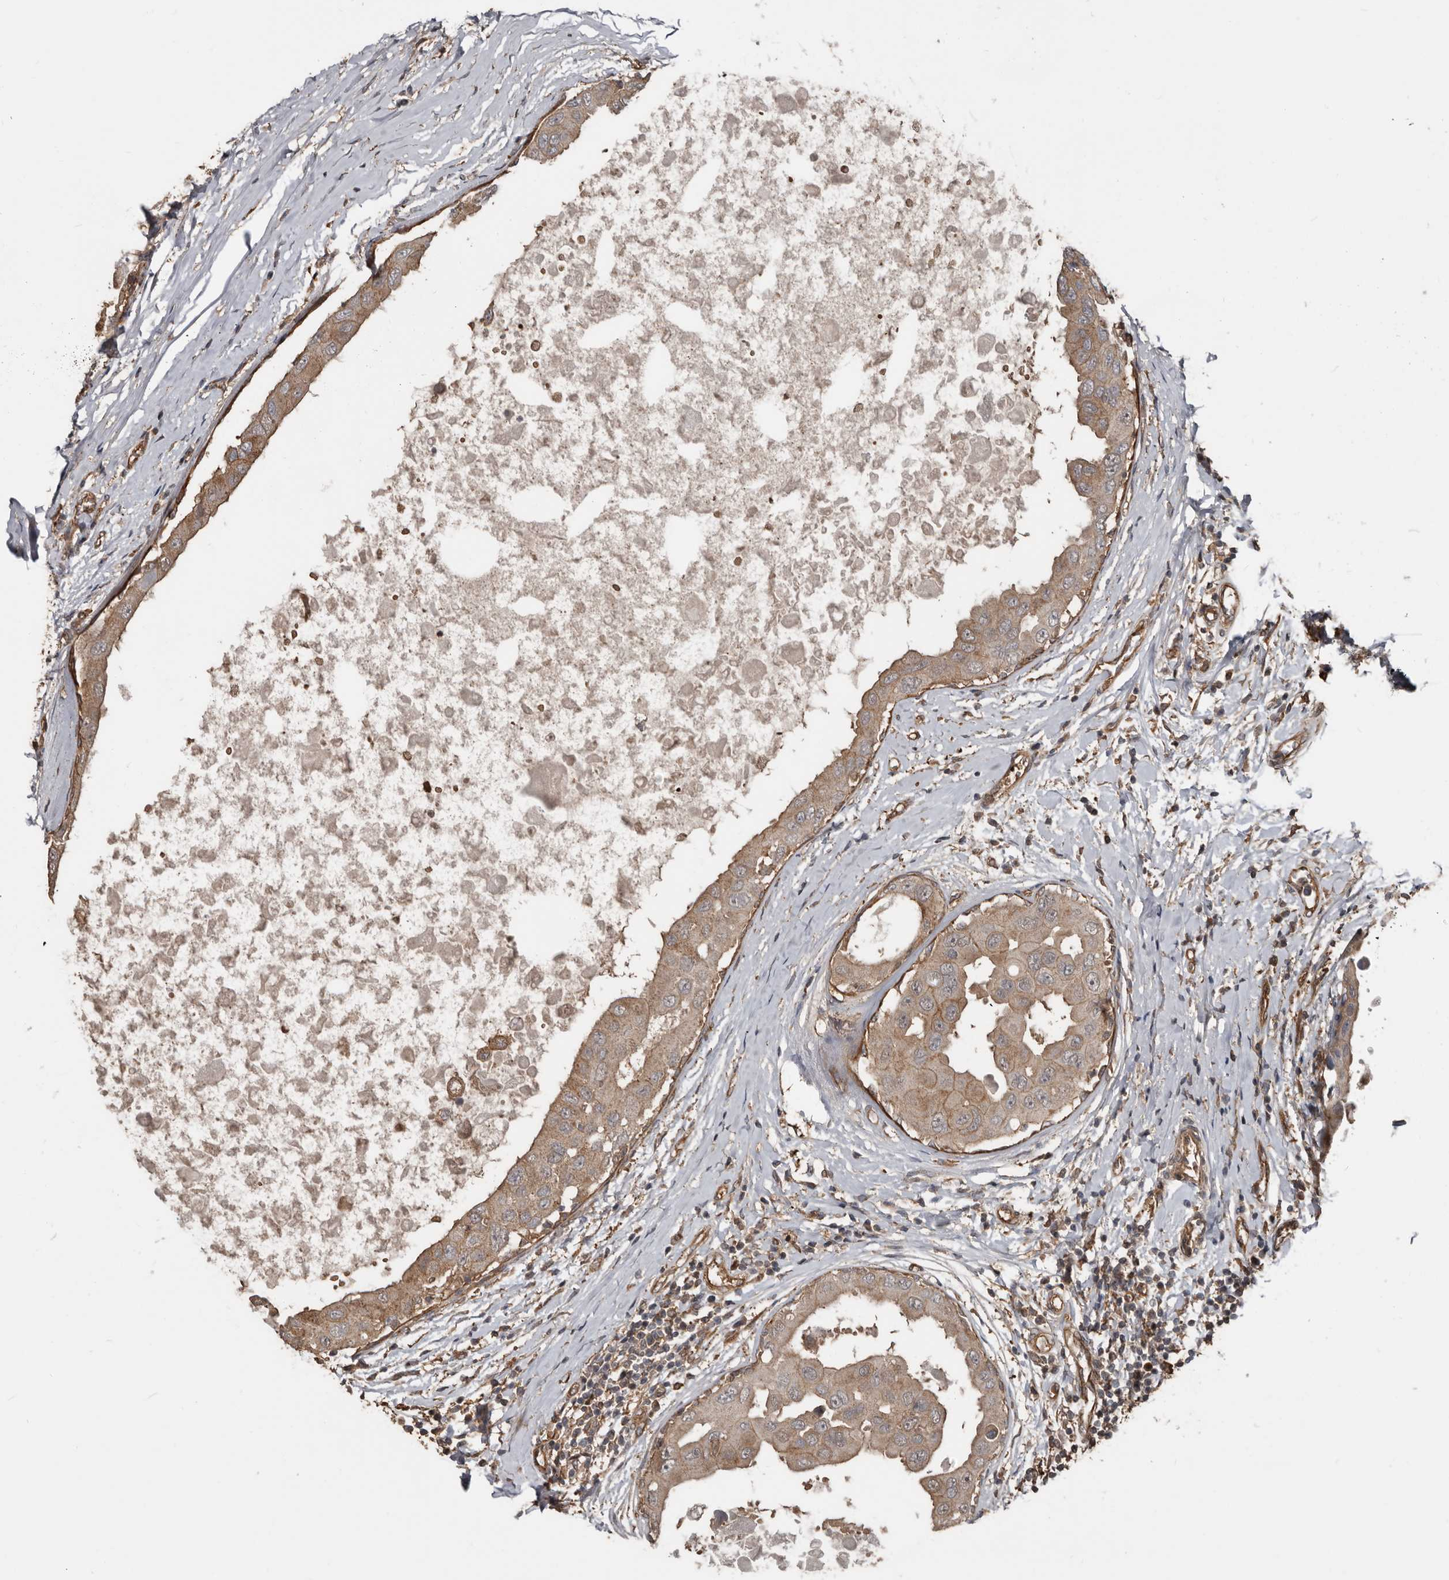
{"staining": {"intensity": "weak", "quantity": ">75%", "location": "cytoplasmic/membranous"}, "tissue": "breast cancer", "cell_type": "Tumor cells", "image_type": "cancer", "snomed": [{"axis": "morphology", "description": "Duct carcinoma"}, {"axis": "topography", "description": "Breast"}], "caption": "Protein positivity by immunohistochemistry exhibits weak cytoplasmic/membranous expression in approximately >75% of tumor cells in breast cancer (intraductal carcinoma).", "gene": "EXOC3L1", "patient": {"sex": "female", "age": 27}}